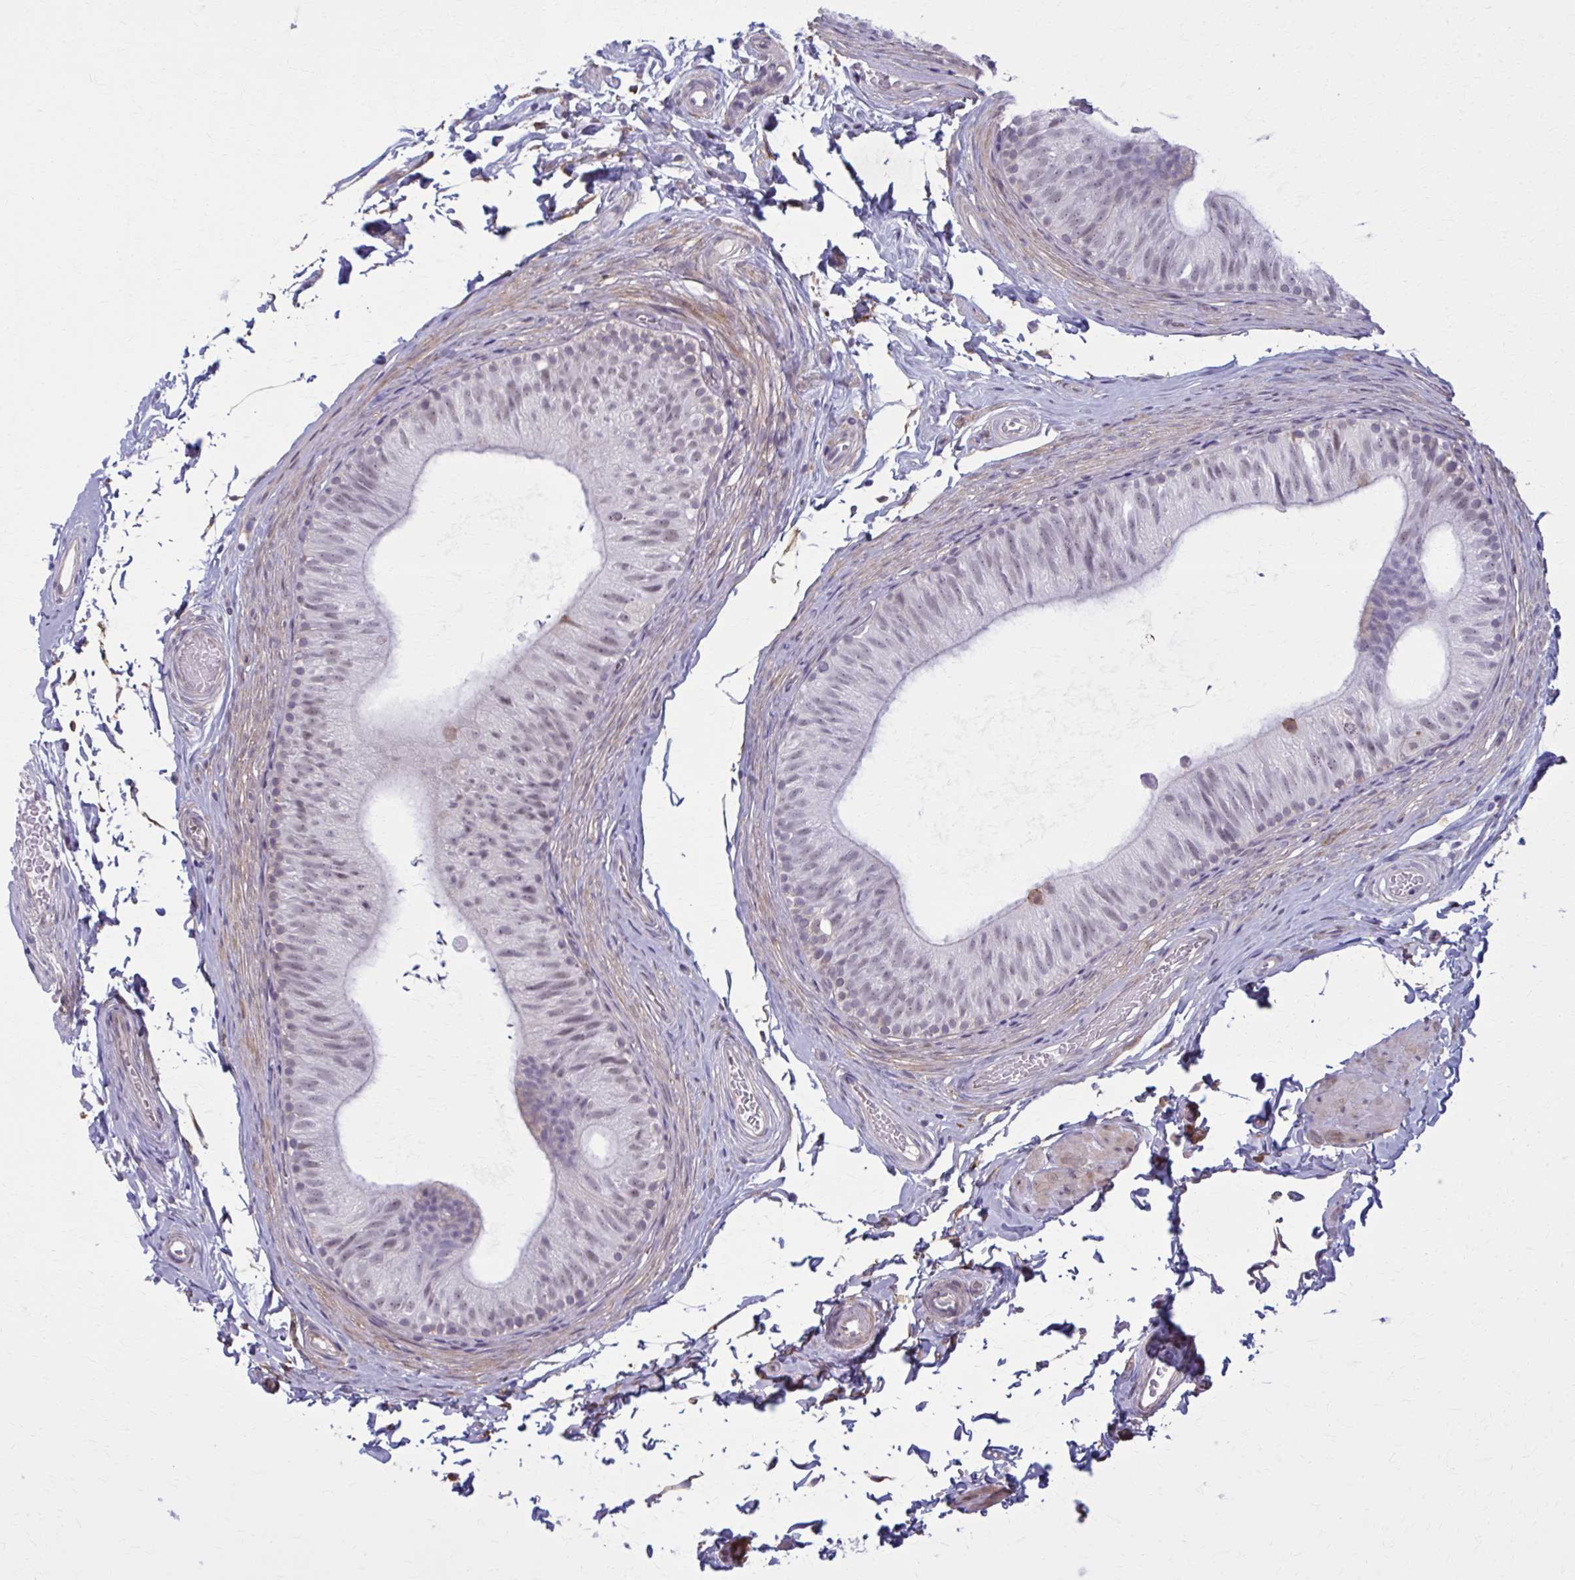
{"staining": {"intensity": "weak", "quantity": "25%-75%", "location": "nuclear"}, "tissue": "epididymis", "cell_type": "Glandular cells", "image_type": "normal", "snomed": [{"axis": "morphology", "description": "Normal tissue, NOS"}, {"axis": "topography", "description": "Epididymis, spermatic cord, NOS"}, {"axis": "topography", "description": "Epididymis"}, {"axis": "topography", "description": "Peripheral nerve tissue"}], "caption": "Immunohistochemistry micrograph of normal epididymis: epididymis stained using immunohistochemistry (IHC) demonstrates low levels of weak protein expression localized specifically in the nuclear of glandular cells, appearing as a nuclear brown color.", "gene": "NUMBL", "patient": {"sex": "male", "age": 29}}